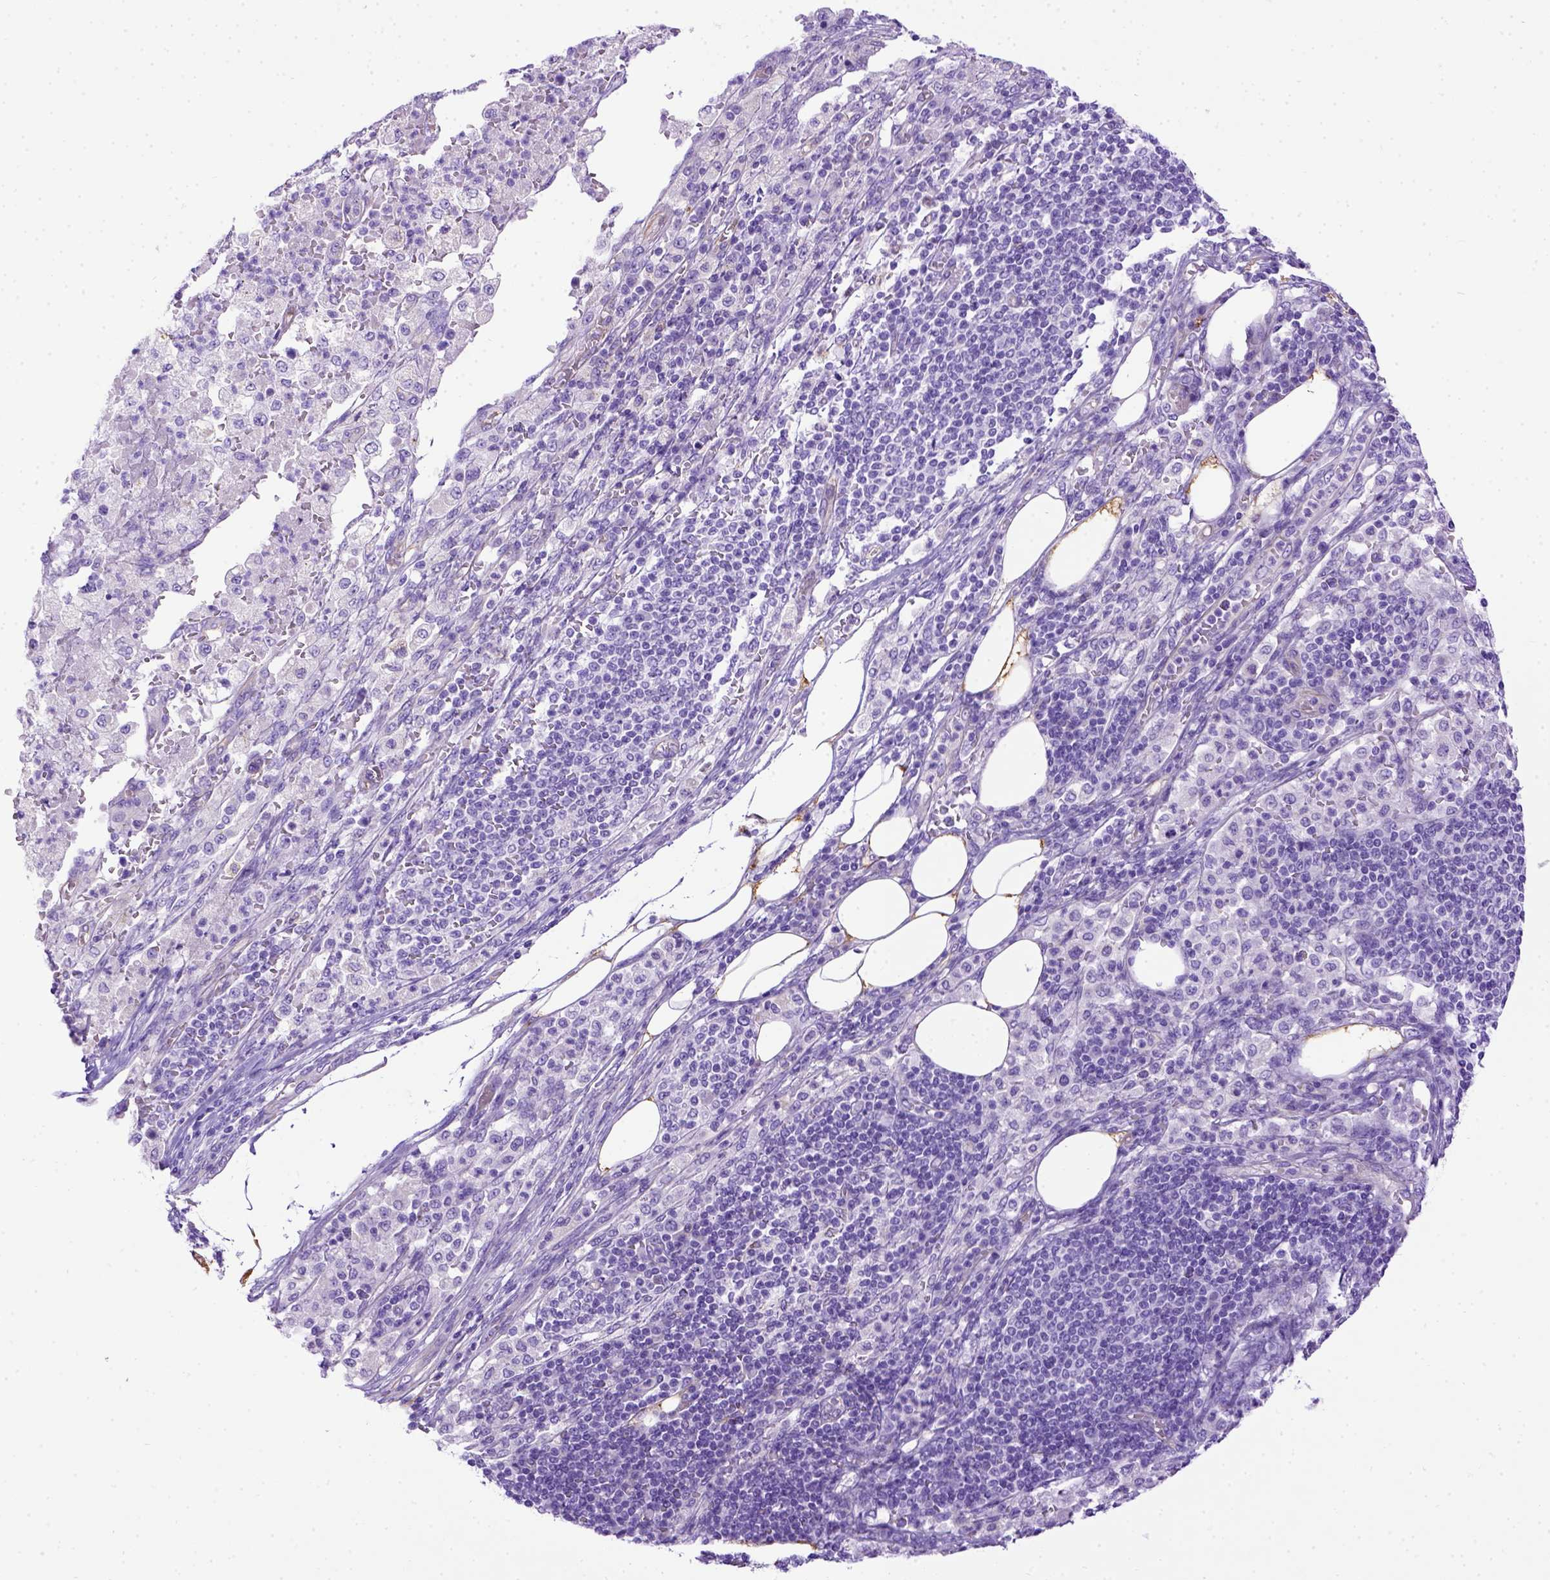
{"staining": {"intensity": "negative", "quantity": "none", "location": "none"}, "tissue": "pancreatic cancer", "cell_type": "Tumor cells", "image_type": "cancer", "snomed": [{"axis": "morphology", "description": "Adenocarcinoma, NOS"}, {"axis": "topography", "description": "Pancreas"}], "caption": "A high-resolution micrograph shows IHC staining of pancreatic cancer, which shows no significant positivity in tumor cells.", "gene": "LRRC18", "patient": {"sex": "female", "age": 61}}